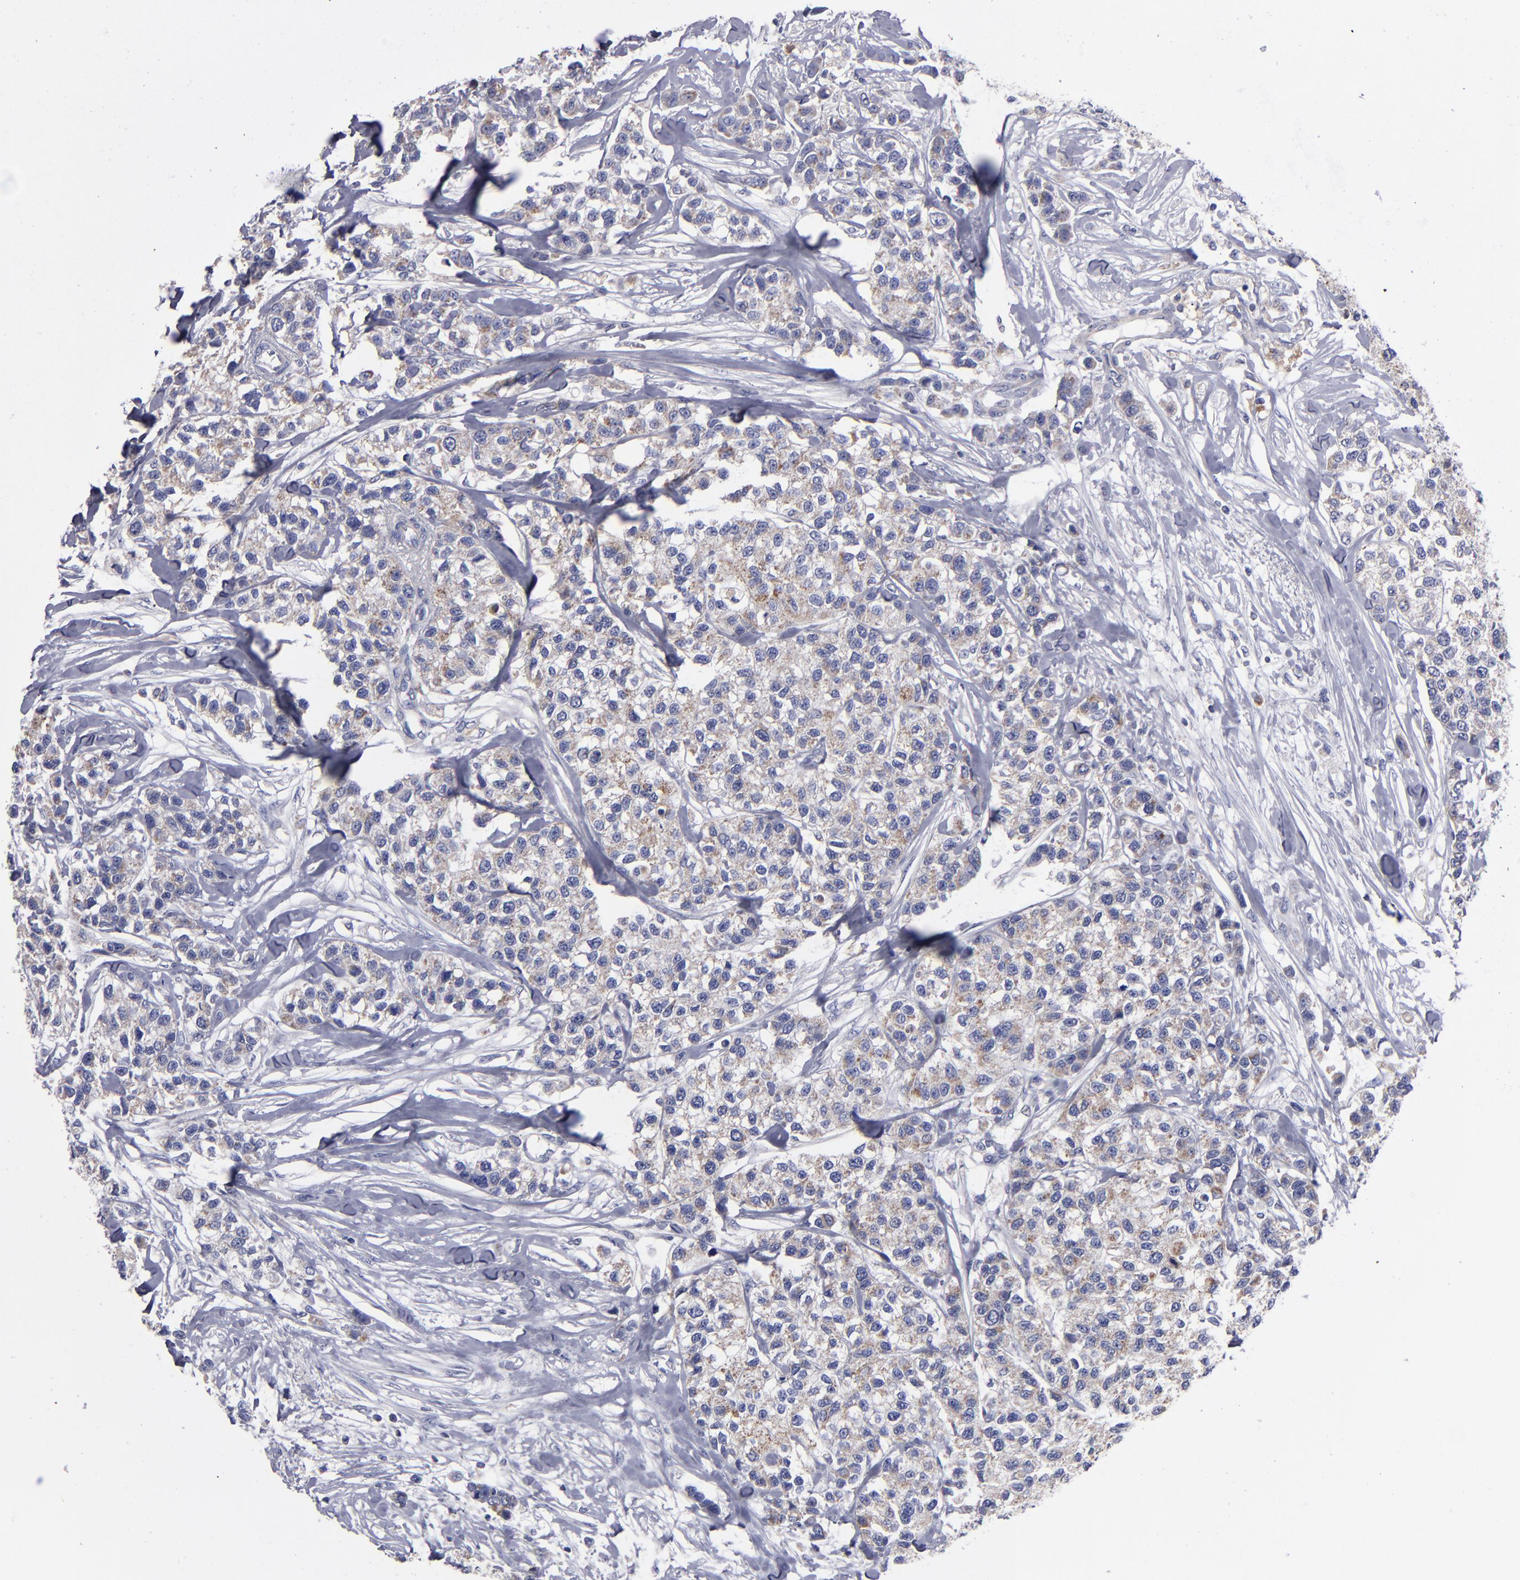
{"staining": {"intensity": "weak", "quantity": ">75%", "location": "cytoplasmic/membranous"}, "tissue": "breast cancer", "cell_type": "Tumor cells", "image_type": "cancer", "snomed": [{"axis": "morphology", "description": "Duct carcinoma"}, {"axis": "topography", "description": "Breast"}], "caption": "A brown stain labels weak cytoplasmic/membranous positivity of a protein in human breast cancer (infiltrating ductal carcinoma) tumor cells.", "gene": "FGR", "patient": {"sex": "female", "age": 51}}